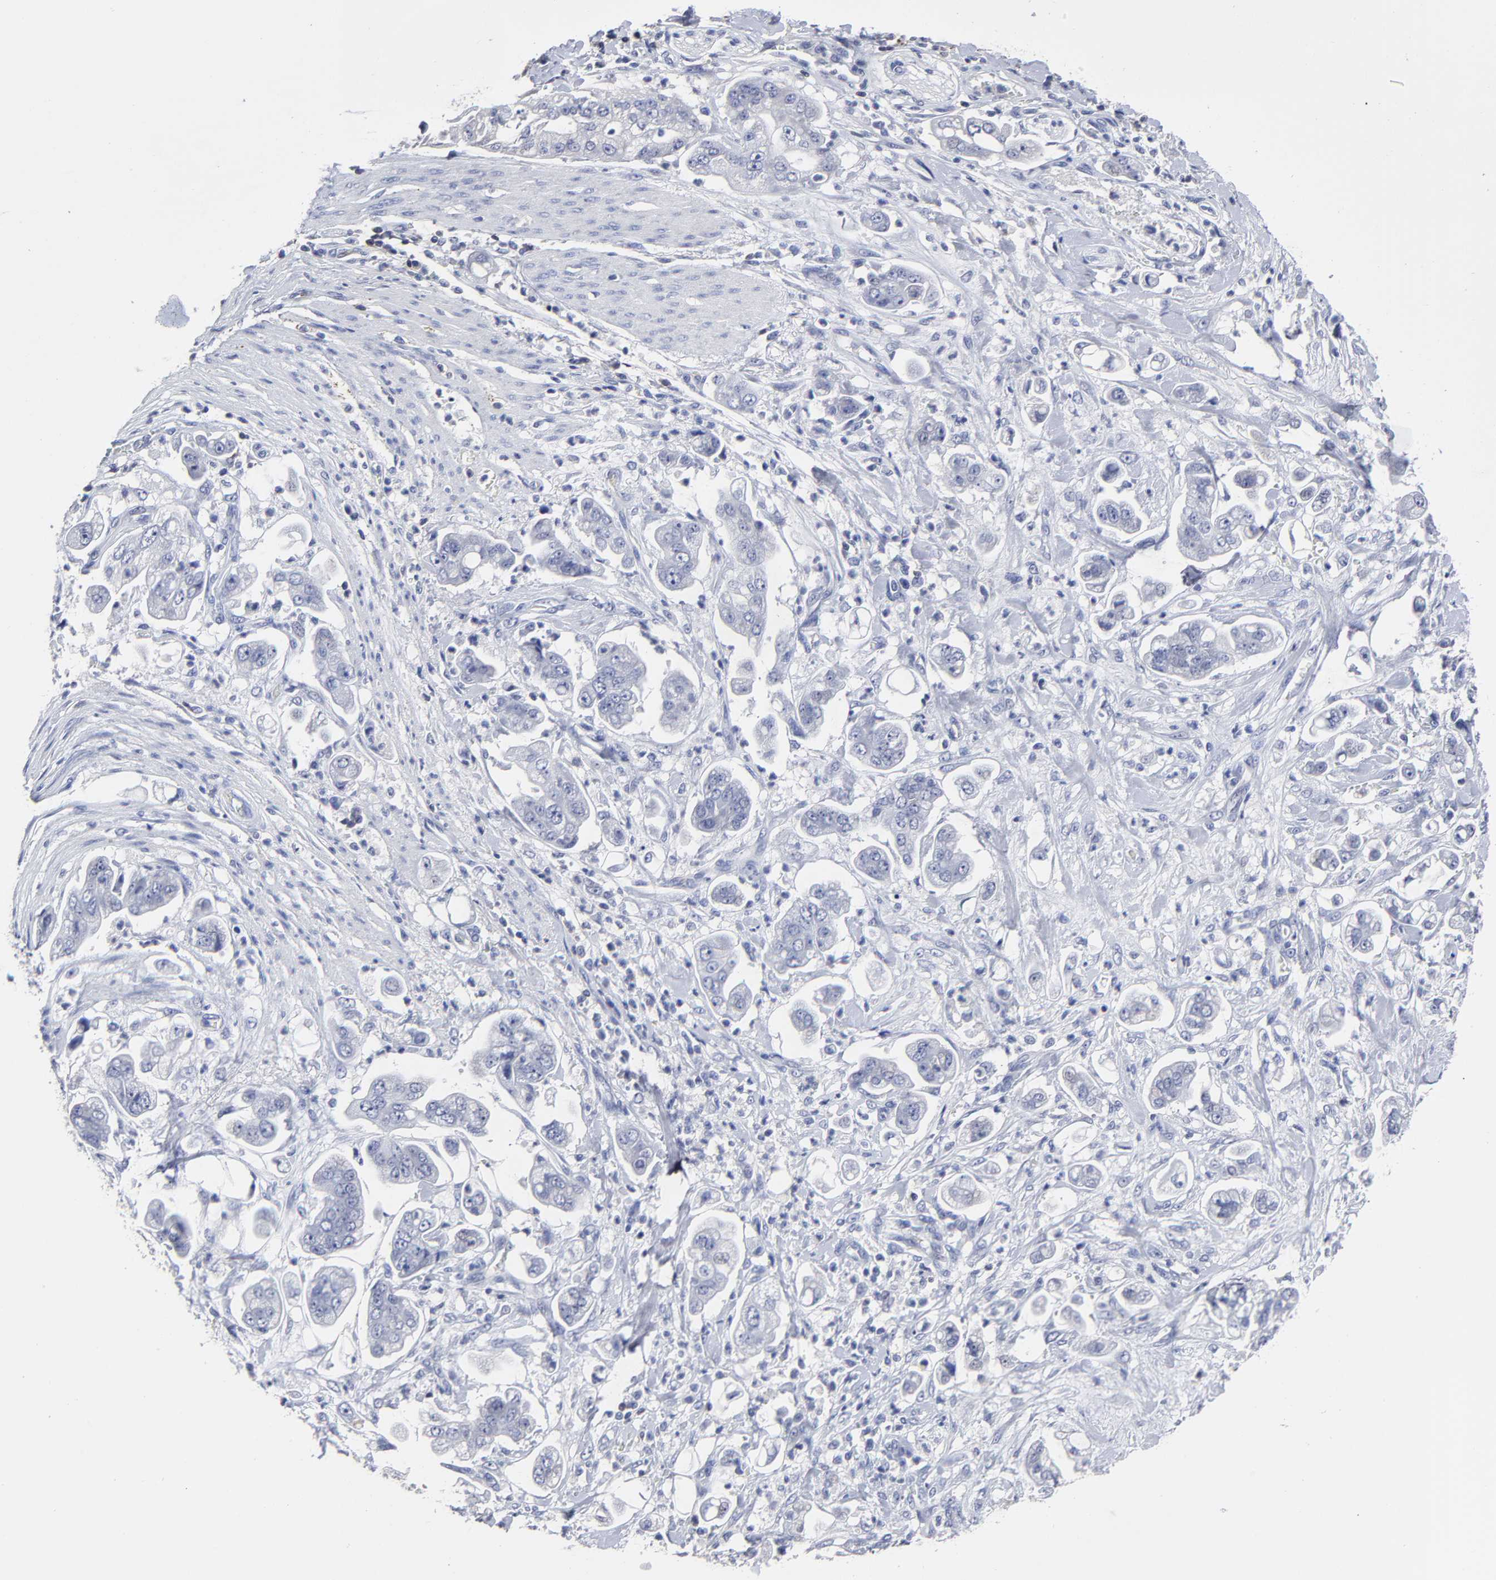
{"staining": {"intensity": "negative", "quantity": "none", "location": "none"}, "tissue": "stomach cancer", "cell_type": "Tumor cells", "image_type": "cancer", "snomed": [{"axis": "morphology", "description": "Adenocarcinoma, NOS"}, {"axis": "topography", "description": "Stomach"}], "caption": "Immunohistochemistry (IHC) micrograph of human stomach cancer stained for a protein (brown), which exhibits no expression in tumor cells.", "gene": "TRAT1", "patient": {"sex": "male", "age": 62}}